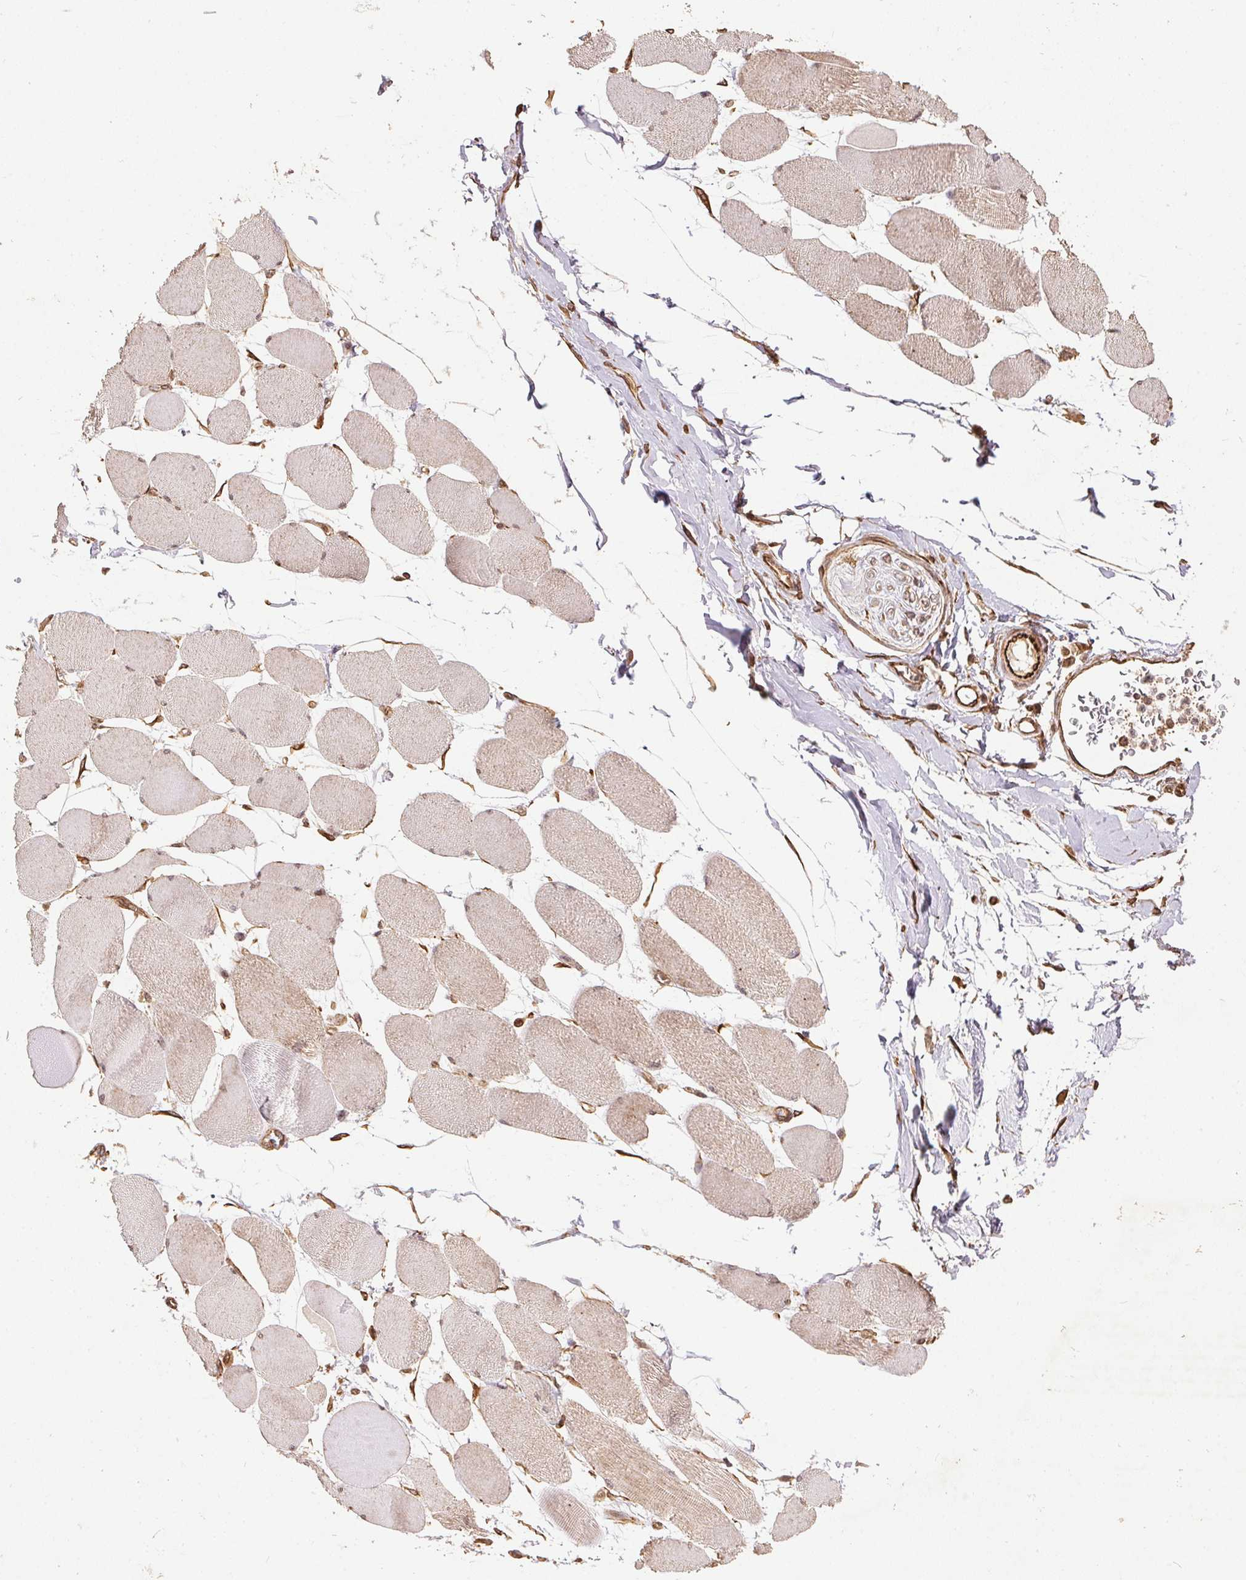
{"staining": {"intensity": "weak", "quantity": ">75%", "location": "cytoplasmic/membranous"}, "tissue": "skeletal muscle", "cell_type": "Myocytes", "image_type": "normal", "snomed": [{"axis": "morphology", "description": "Normal tissue, NOS"}, {"axis": "topography", "description": "Skeletal muscle"}], "caption": "Weak cytoplasmic/membranous positivity for a protein is present in approximately >75% of myocytes of unremarkable skeletal muscle using immunohistochemistry (IHC).", "gene": "SPRED2", "patient": {"sex": "female", "age": 75}}